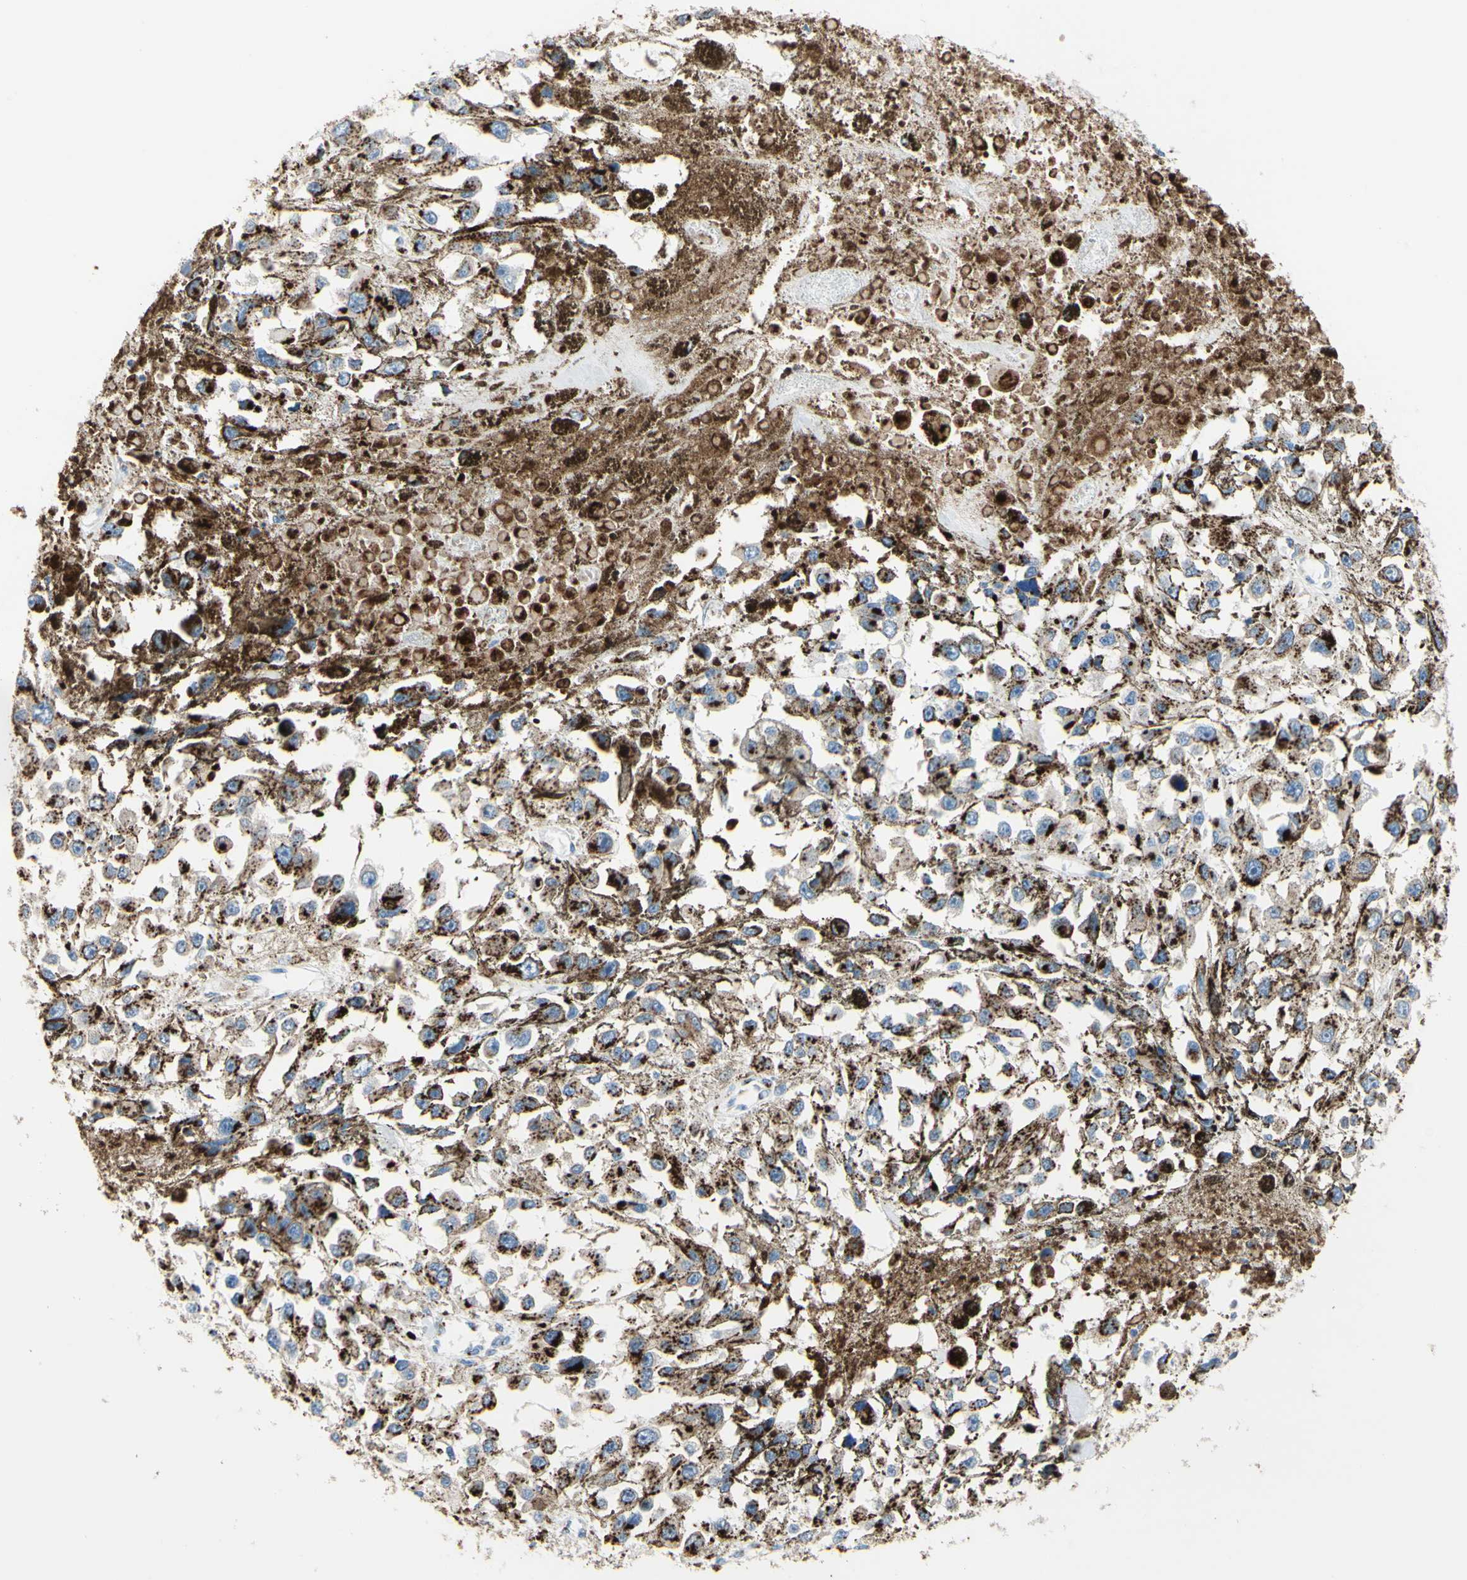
{"staining": {"intensity": "moderate", "quantity": "25%-75%", "location": "cytoplasmic/membranous"}, "tissue": "melanoma", "cell_type": "Tumor cells", "image_type": "cancer", "snomed": [{"axis": "morphology", "description": "Malignant melanoma, Metastatic site"}, {"axis": "topography", "description": "Lymph node"}], "caption": "Brown immunohistochemical staining in human malignant melanoma (metastatic site) demonstrates moderate cytoplasmic/membranous staining in about 25%-75% of tumor cells.", "gene": "GALNT2", "patient": {"sex": "male", "age": 59}}